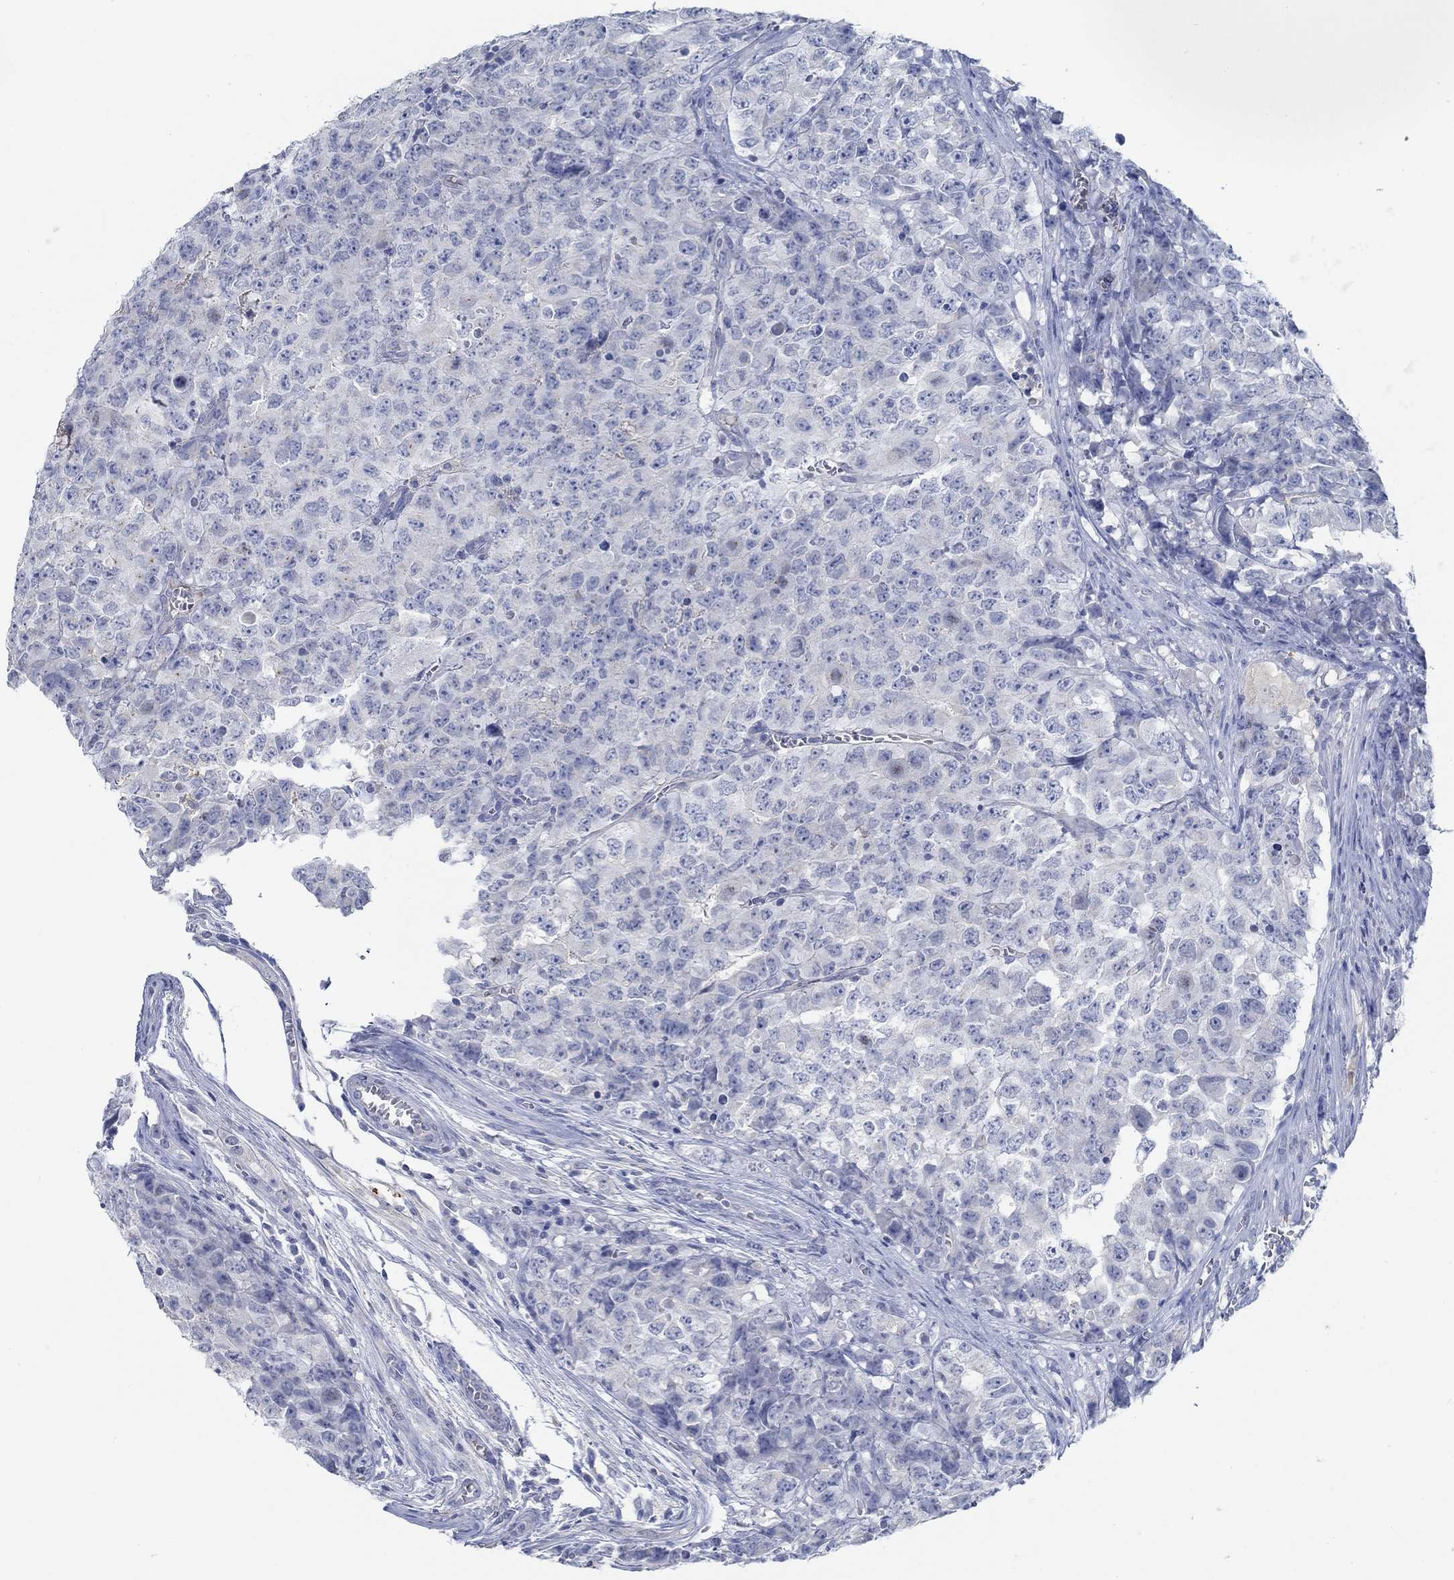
{"staining": {"intensity": "negative", "quantity": "none", "location": "none"}, "tissue": "testis cancer", "cell_type": "Tumor cells", "image_type": "cancer", "snomed": [{"axis": "morphology", "description": "Carcinoma, Embryonal, NOS"}, {"axis": "topography", "description": "Testis"}], "caption": "Tumor cells are negative for brown protein staining in testis embryonal carcinoma.", "gene": "TEKT4", "patient": {"sex": "male", "age": 23}}